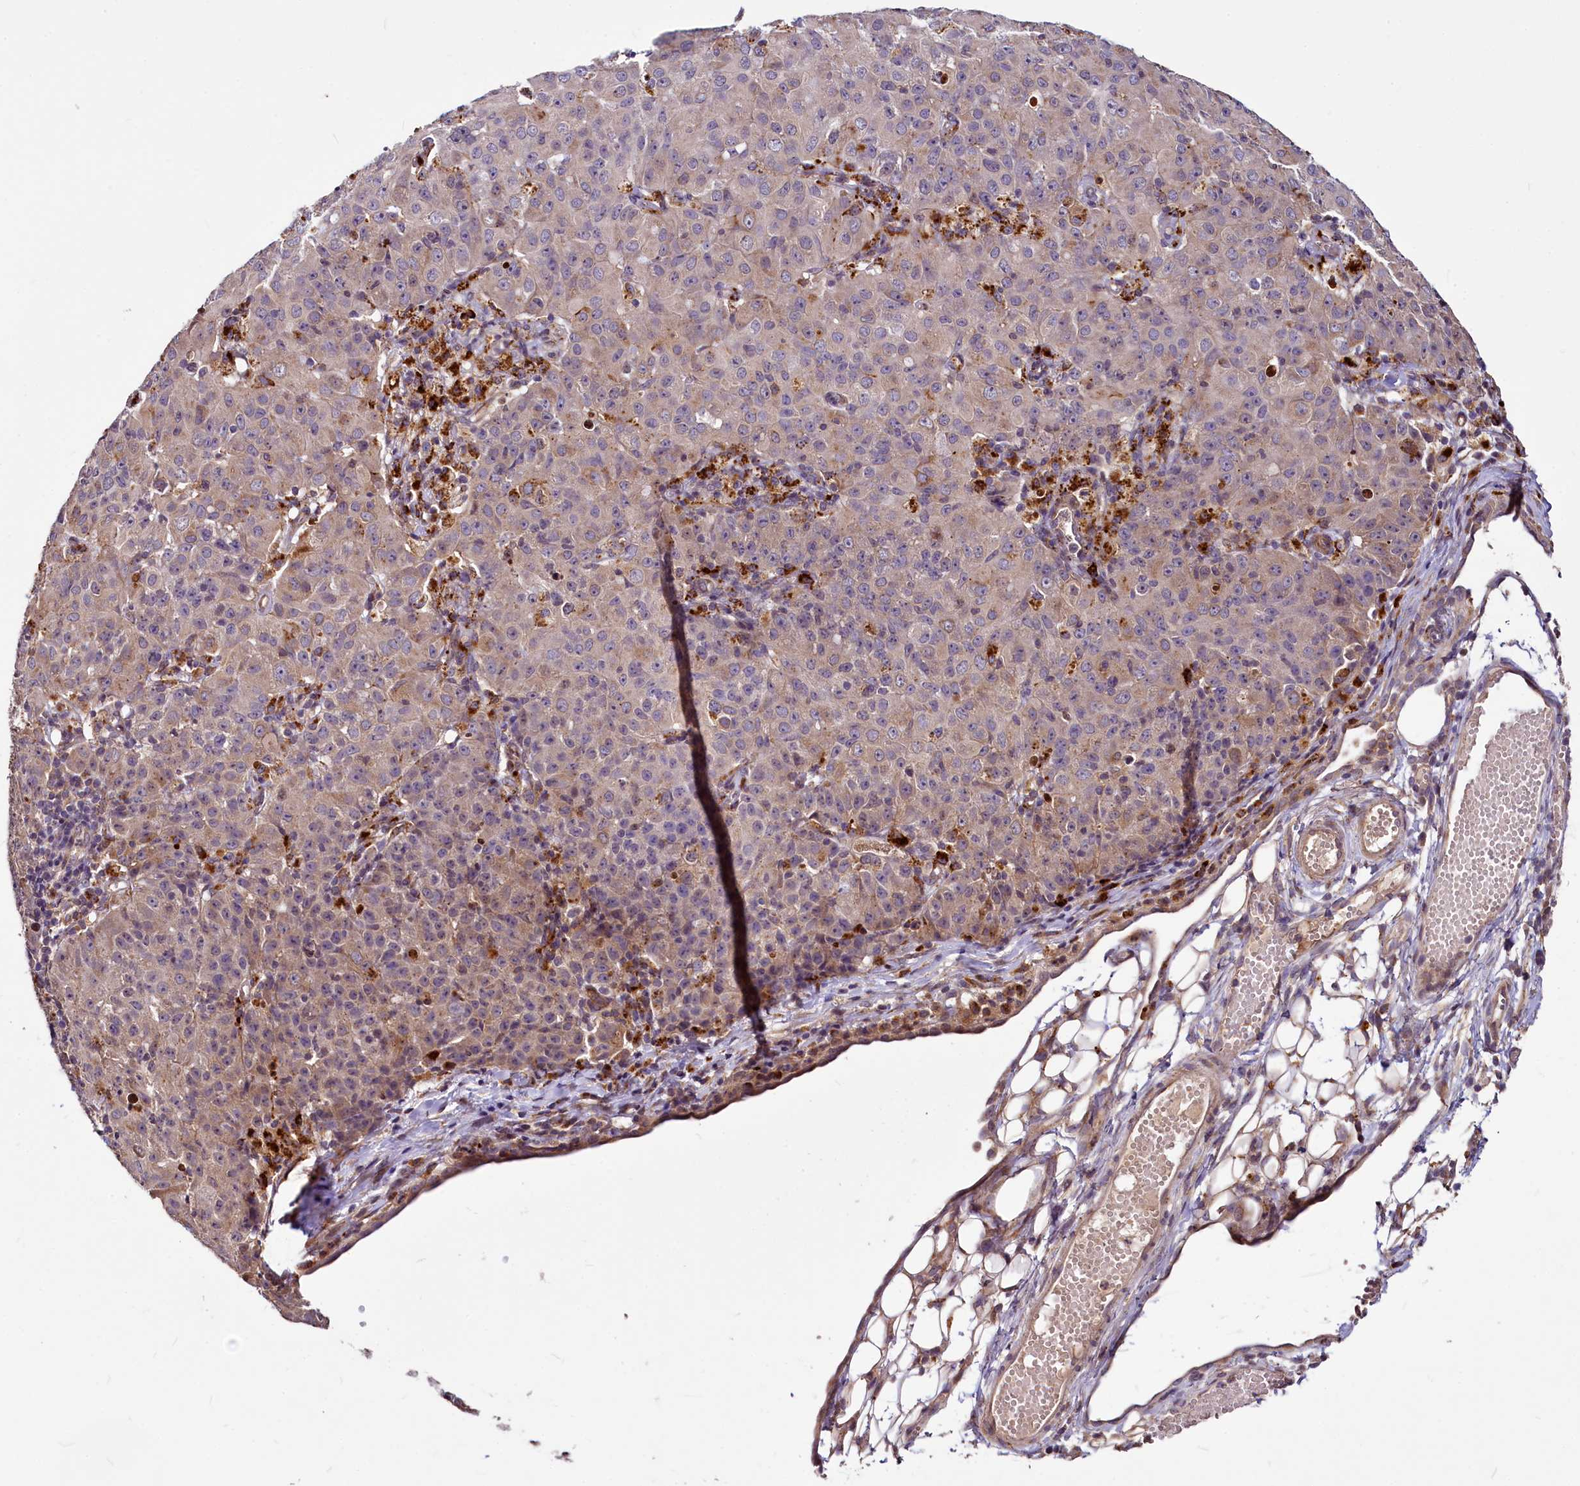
{"staining": {"intensity": "weak", "quantity": "<25%", "location": "cytoplasmic/membranous"}, "tissue": "ovarian cancer", "cell_type": "Tumor cells", "image_type": "cancer", "snomed": [{"axis": "morphology", "description": "Carcinoma, endometroid"}, {"axis": "topography", "description": "Ovary"}], "caption": "This is a image of immunohistochemistry staining of ovarian endometroid carcinoma, which shows no positivity in tumor cells.", "gene": "C11orf86", "patient": {"sex": "female", "age": 42}}